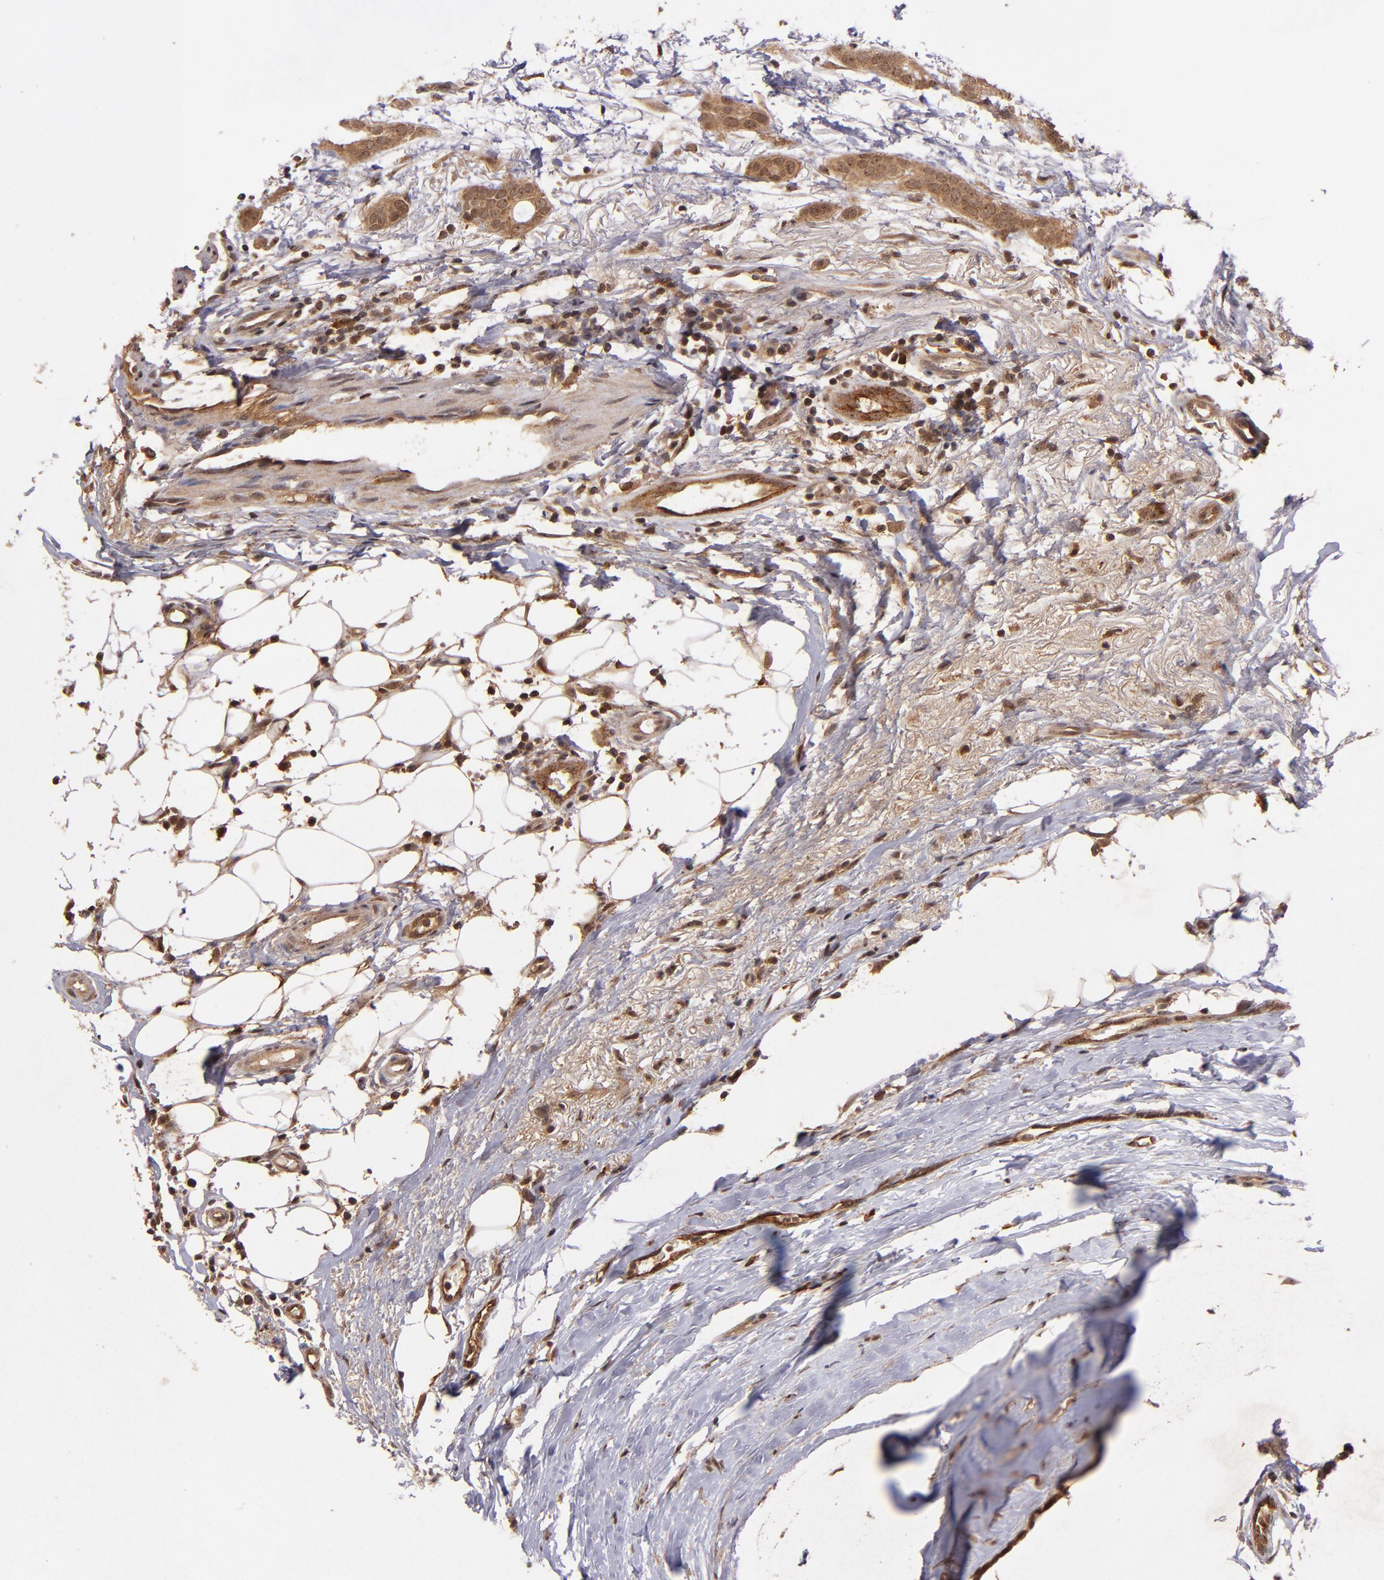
{"staining": {"intensity": "moderate", "quantity": ">75%", "location": "cytoplasmic/membranous"}, "tissue": "breast cancer", "cell_type": "Tumor cells", "image_type": "cancer", "snomed": [{"axis": "morphology", "description": "Duct carcinoma"}, {"axis": "topography", "description": "Breast"}], "caption": "Tumor cells display medium levels of moderate cytoplasmic/membranous expression in approximately >75% of cells in invasive ductal carcinoma (breast).", "gene": "RIOK3", "patient": {"sex": "female", "age": 54}}